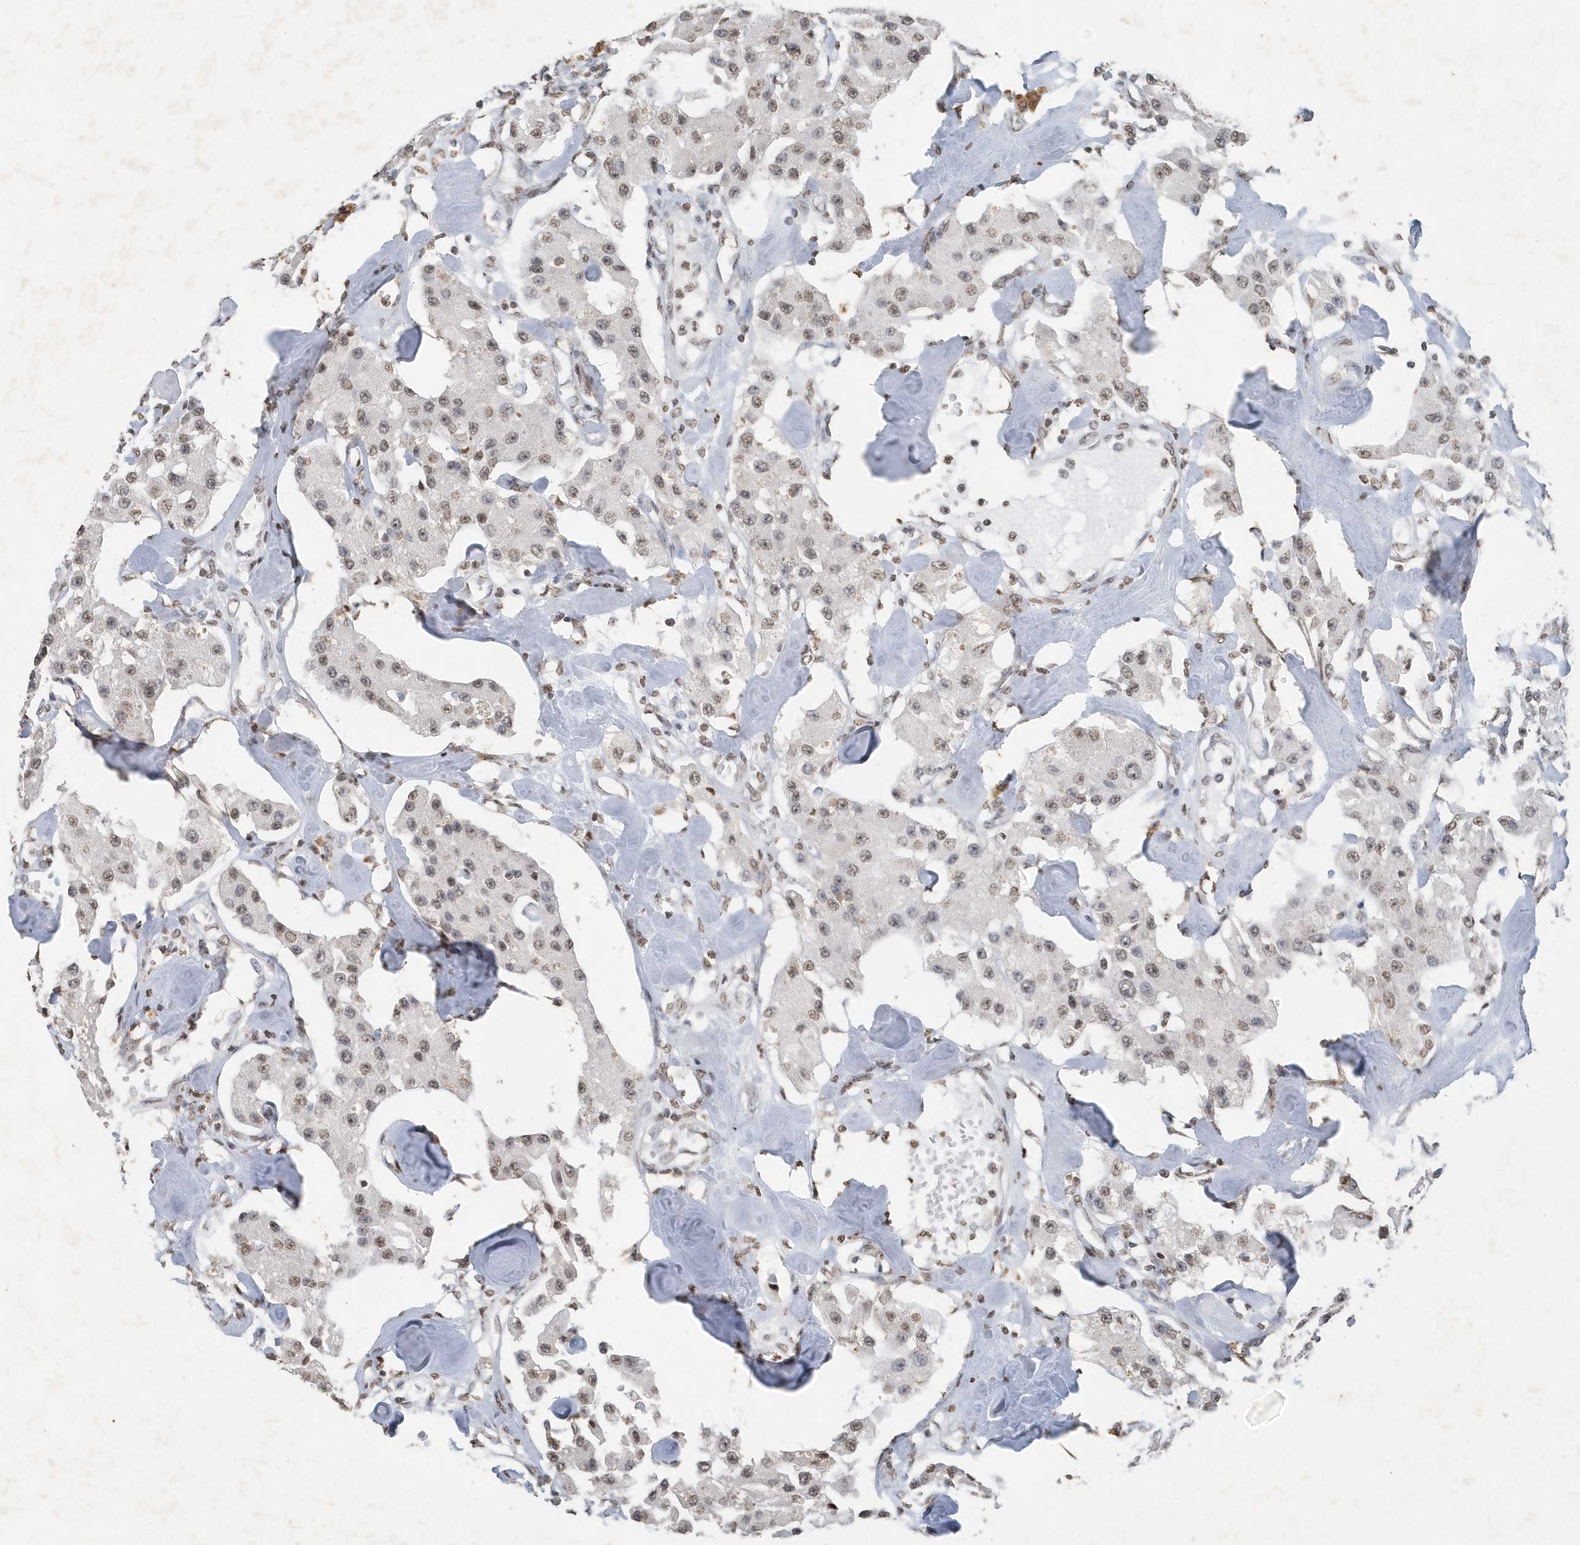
{"staining": {"intensity": "weak", "quantity": "25%-75%", "location": "nuclear"}, "tissue": "carcinoid", "cell_type": "Tumor cells", "image_type": "cancer", "snomed": [{"axis": "morphology", "description": "Carcinoid, malignant, NOS"}, {"axis": "topography", "description": "Pancreas"}], "caption": "Immunohistochemical staining of human malignant carcinoid shows low levels of weak nuclear staining in approximately 25%-75% of tumor cells.", "gene": "PDCD1", "patient": {"sex": "male", "age": 41}}